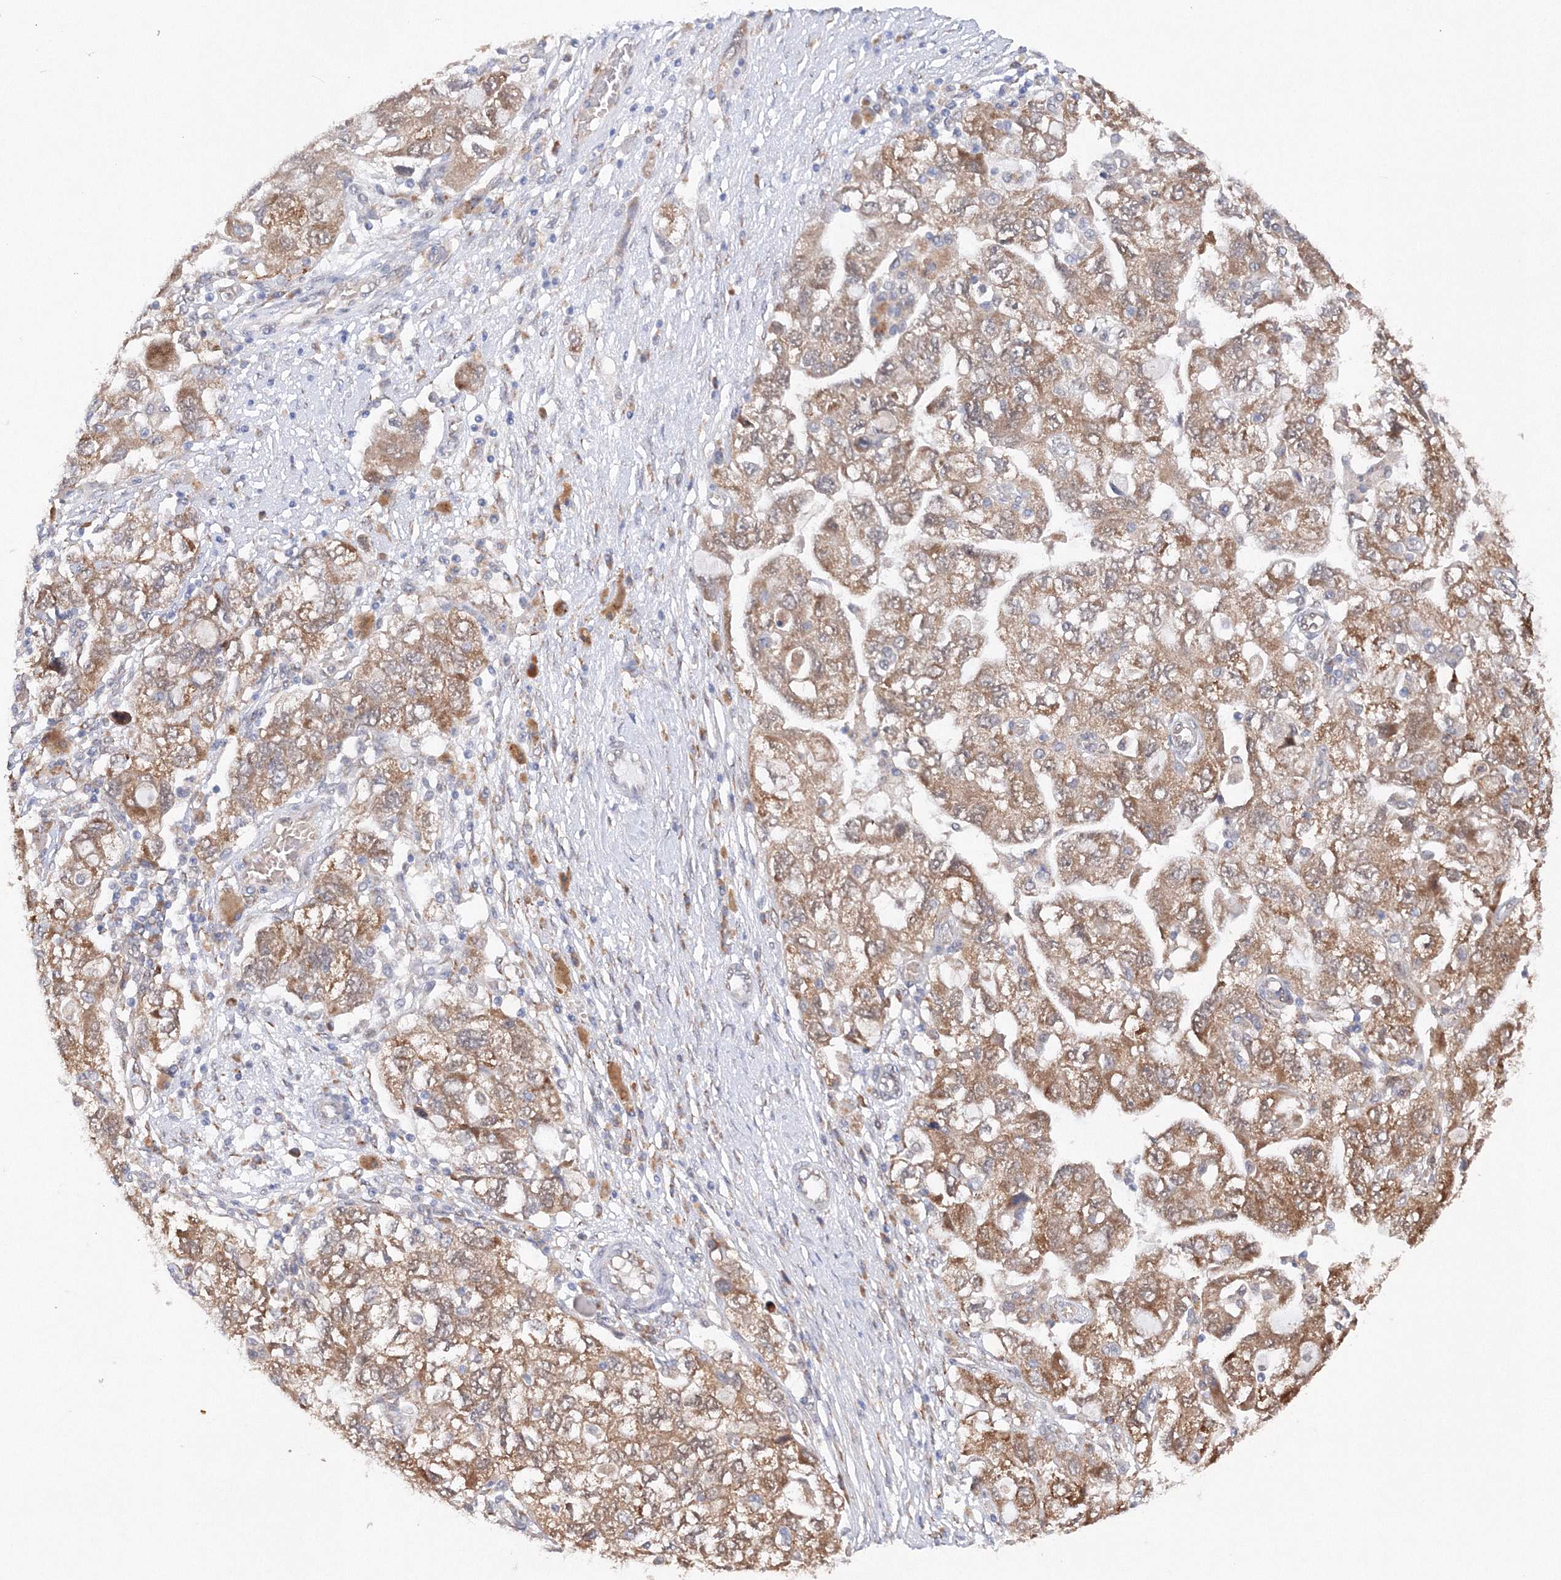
{"staining": {"intensity": "moderate", "quantity": ">75%", "location": "cytoplasmic/membranous"}, "tissue": "ovarian cancer", "cell_type": "Tumor cells", "image_type": "cancer", "snomed": [{"axis": "morphology", "description": "Carcinoma, NOS"}, {"axis": "morphology", "description": "Cystadenocarcinoma, serous, NOS"}, {"axis": "topography", "description": "Ovary"}], "caption": "Protein analysis of ovarian cancer (serous cystadenocarcinoma) tissue displays moderate cytoplasmic/membranous expression in approximately >75% of tumor cells.", "gene": "DIS3L2", "patient": {"sex": "female", "age": 69}}